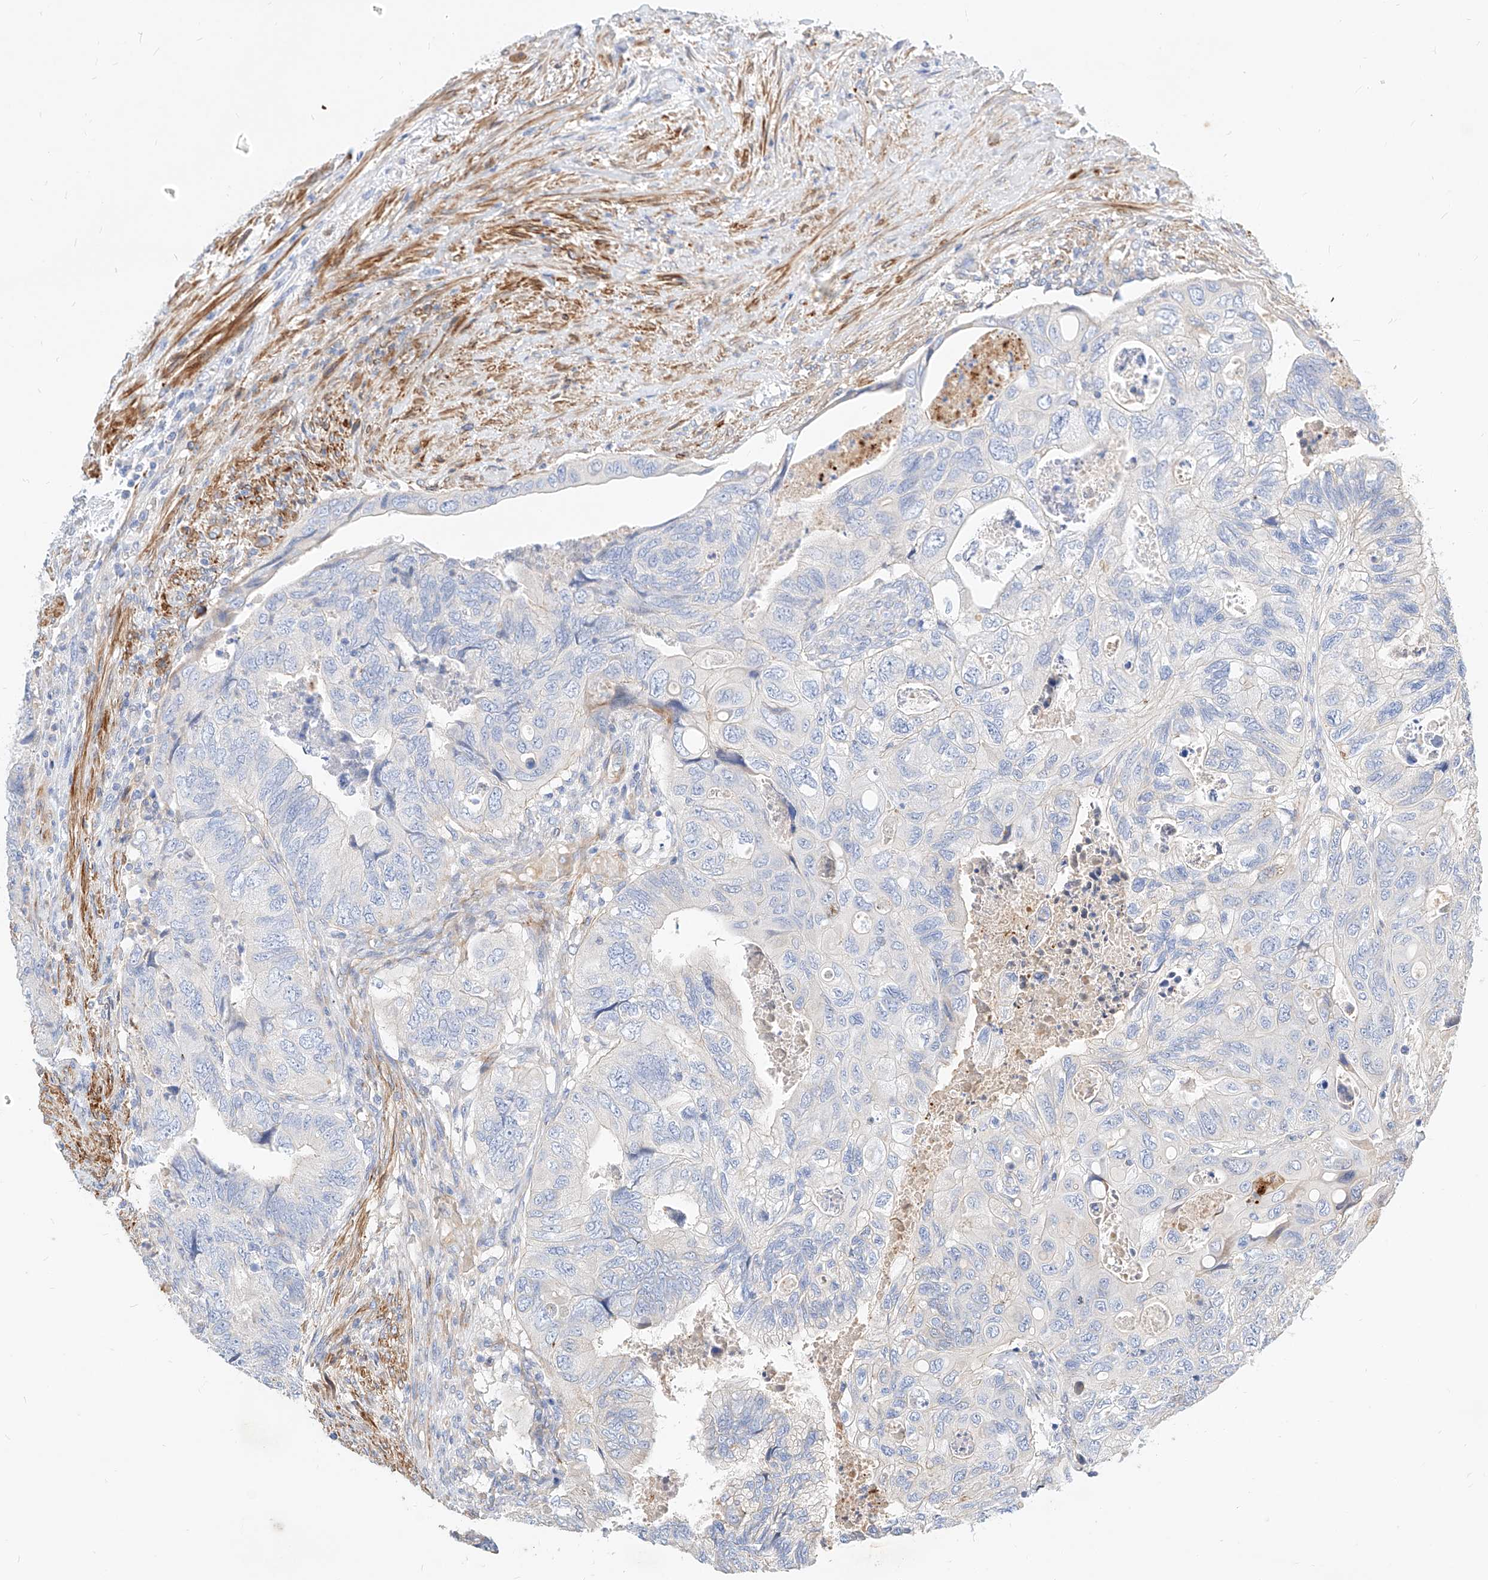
{"staining": {"intensity": "negative", "quantity": "none", "location": "none"}, "tissue": "colorectal cancer", "cell_type": "Tumor cells", "image_type": "cancer", "snomed": [{"axis": "morphology", "description": "Adenocarcinoma, NOS"}, {"axis": "topography", "description": "Rectum"}], "caption": "Micrograph shows no significant protein staining in tumor cells of colorectal adenocarcinoma.", "gene": "KCNH5", "patient": {"sex": "male", "age": 63}}